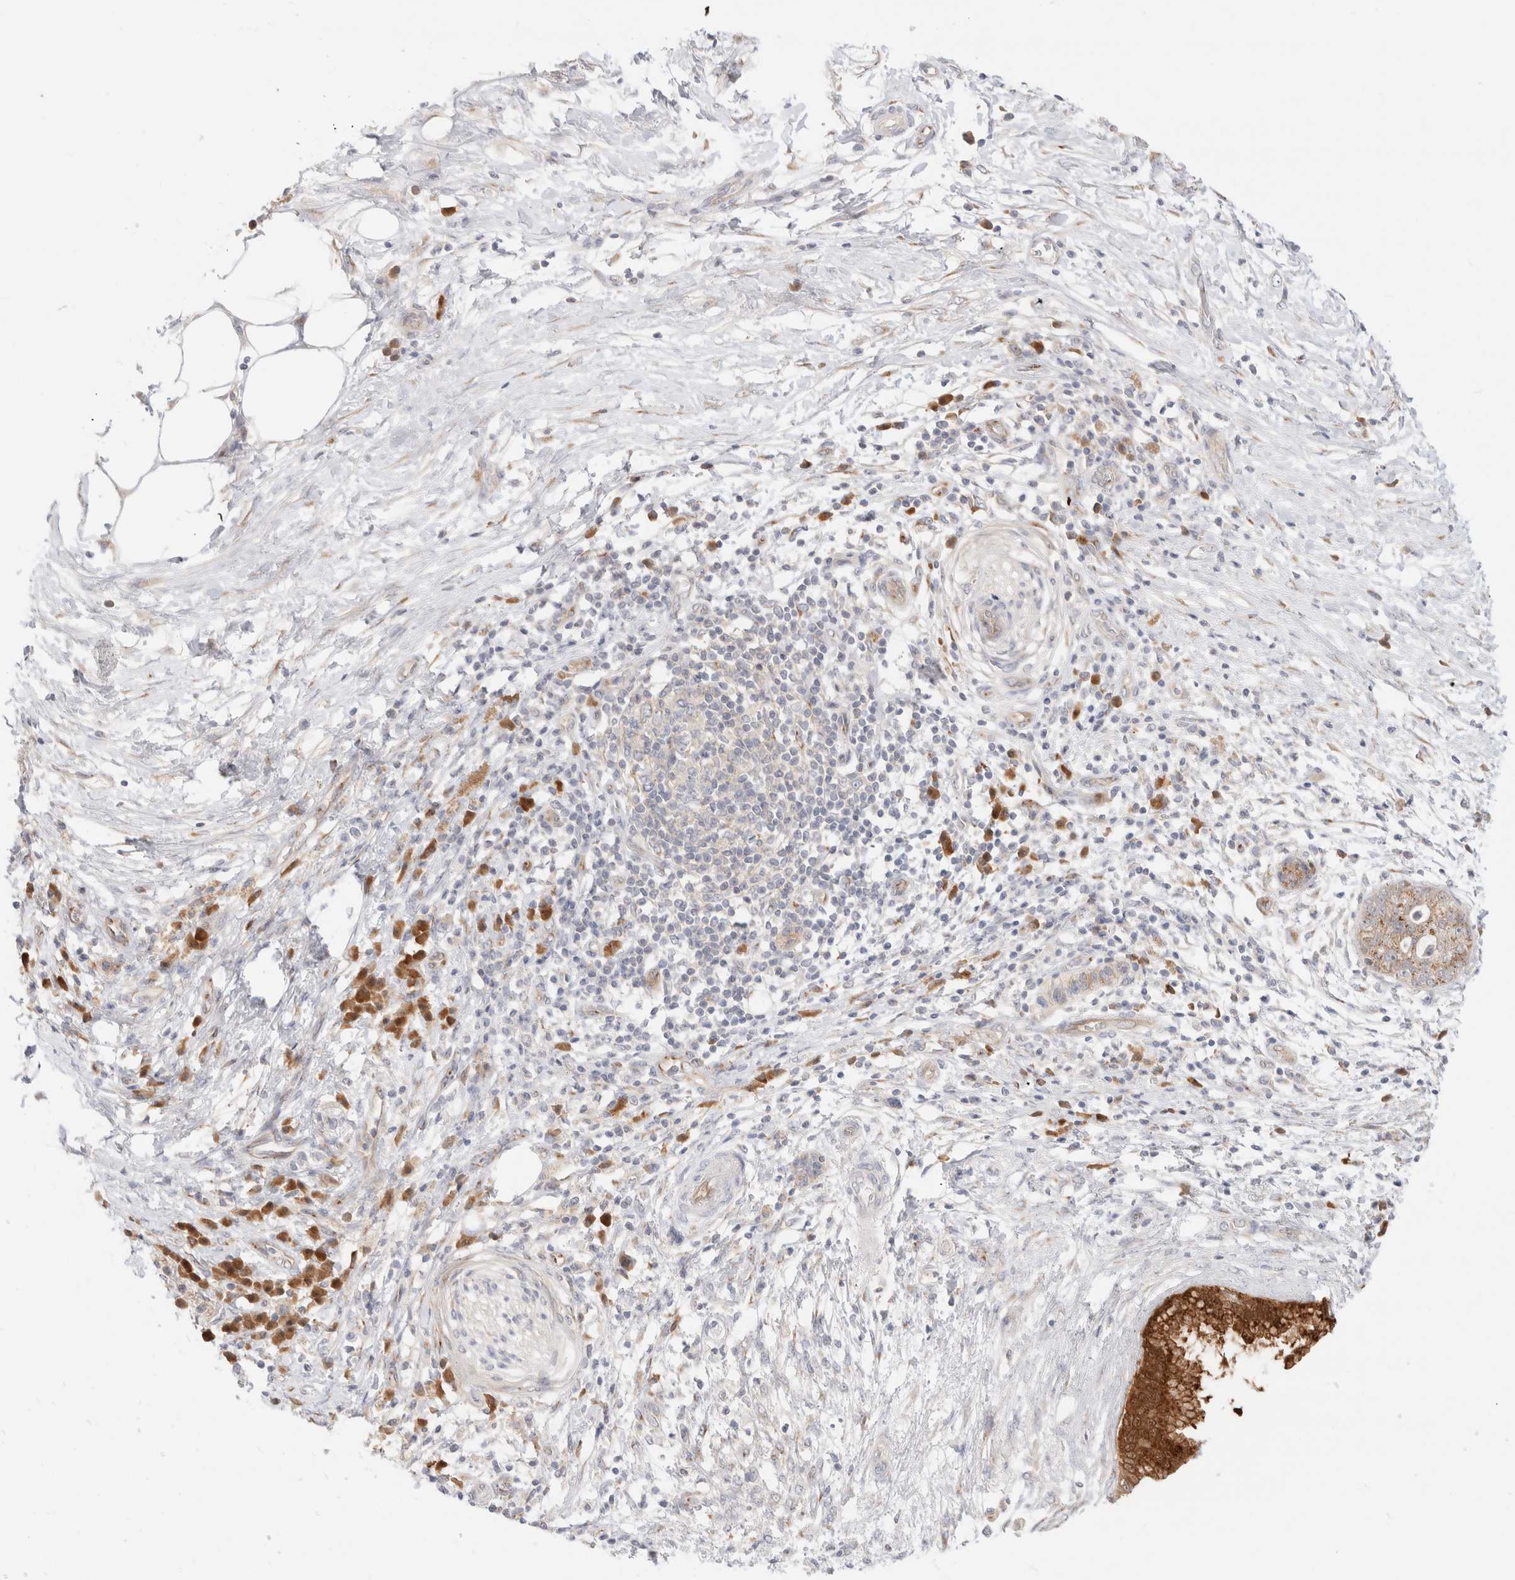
{"staining": {"intensity": "weak", "quantity": "25%-75%", "location": "cytoplasmic/membranous"}, "tissue": "pancreatic cancer", "cell_type": "Tumor cells", "image_type": "cancer", "snomed": [{"axis": "morphology", "description": "Adenocarcinoma, NOS"}, {"axis": "topography", "description": "Pancreas"}], "caption": "Adenocarcinoma (pancreatic) stained with immunohistochemistry (IHC) exhibits weak cytoplasmic/membranous expression in about 25%-75% of tumor cells.", "gene": "EFCAB13", "patient": {"sex": "female", "age": 78}}